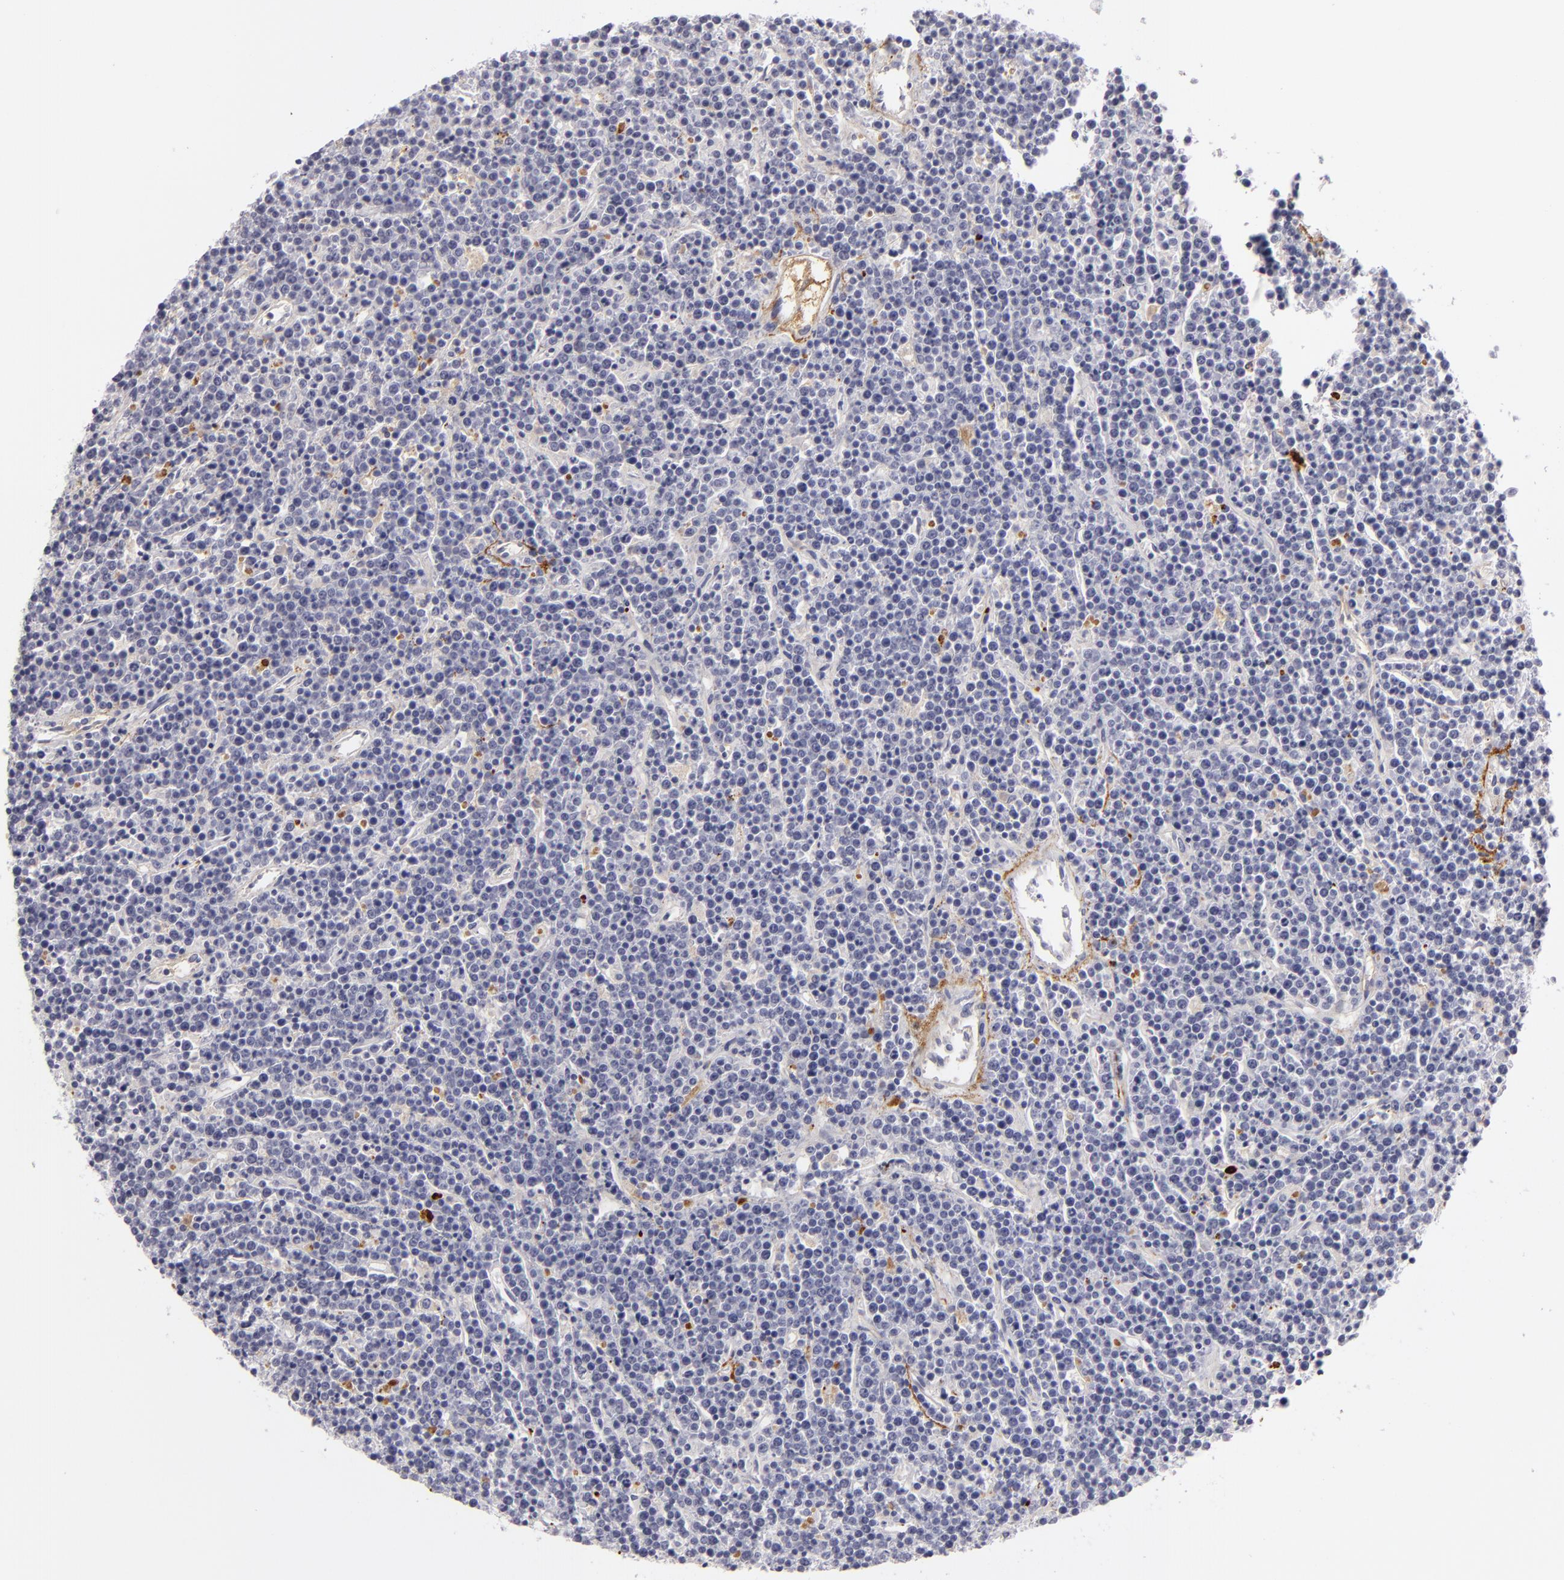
{"staining": {"intensity": "negative", "quantity": "none", "location": "none"}, "tissue": "lymphoma", "cell_type": "Tumor cells", "image_type": "cancer", "snomed": [{"axis": "morphology", "description": "Malignant lymphoma, non-Hodgkin's type, High grade"}, {"axis": "topography", "description": "Ovary"}], "caption": "Immunohistochemistry photomicrograph of neoplastic tissue: high-grade malignant lymphoma, non-Hodgkin's type stained with DAB reveals no significant protein positivity in tumor cells.", "gene": "C9", "patient": {"sex": "female", "age": 56}}